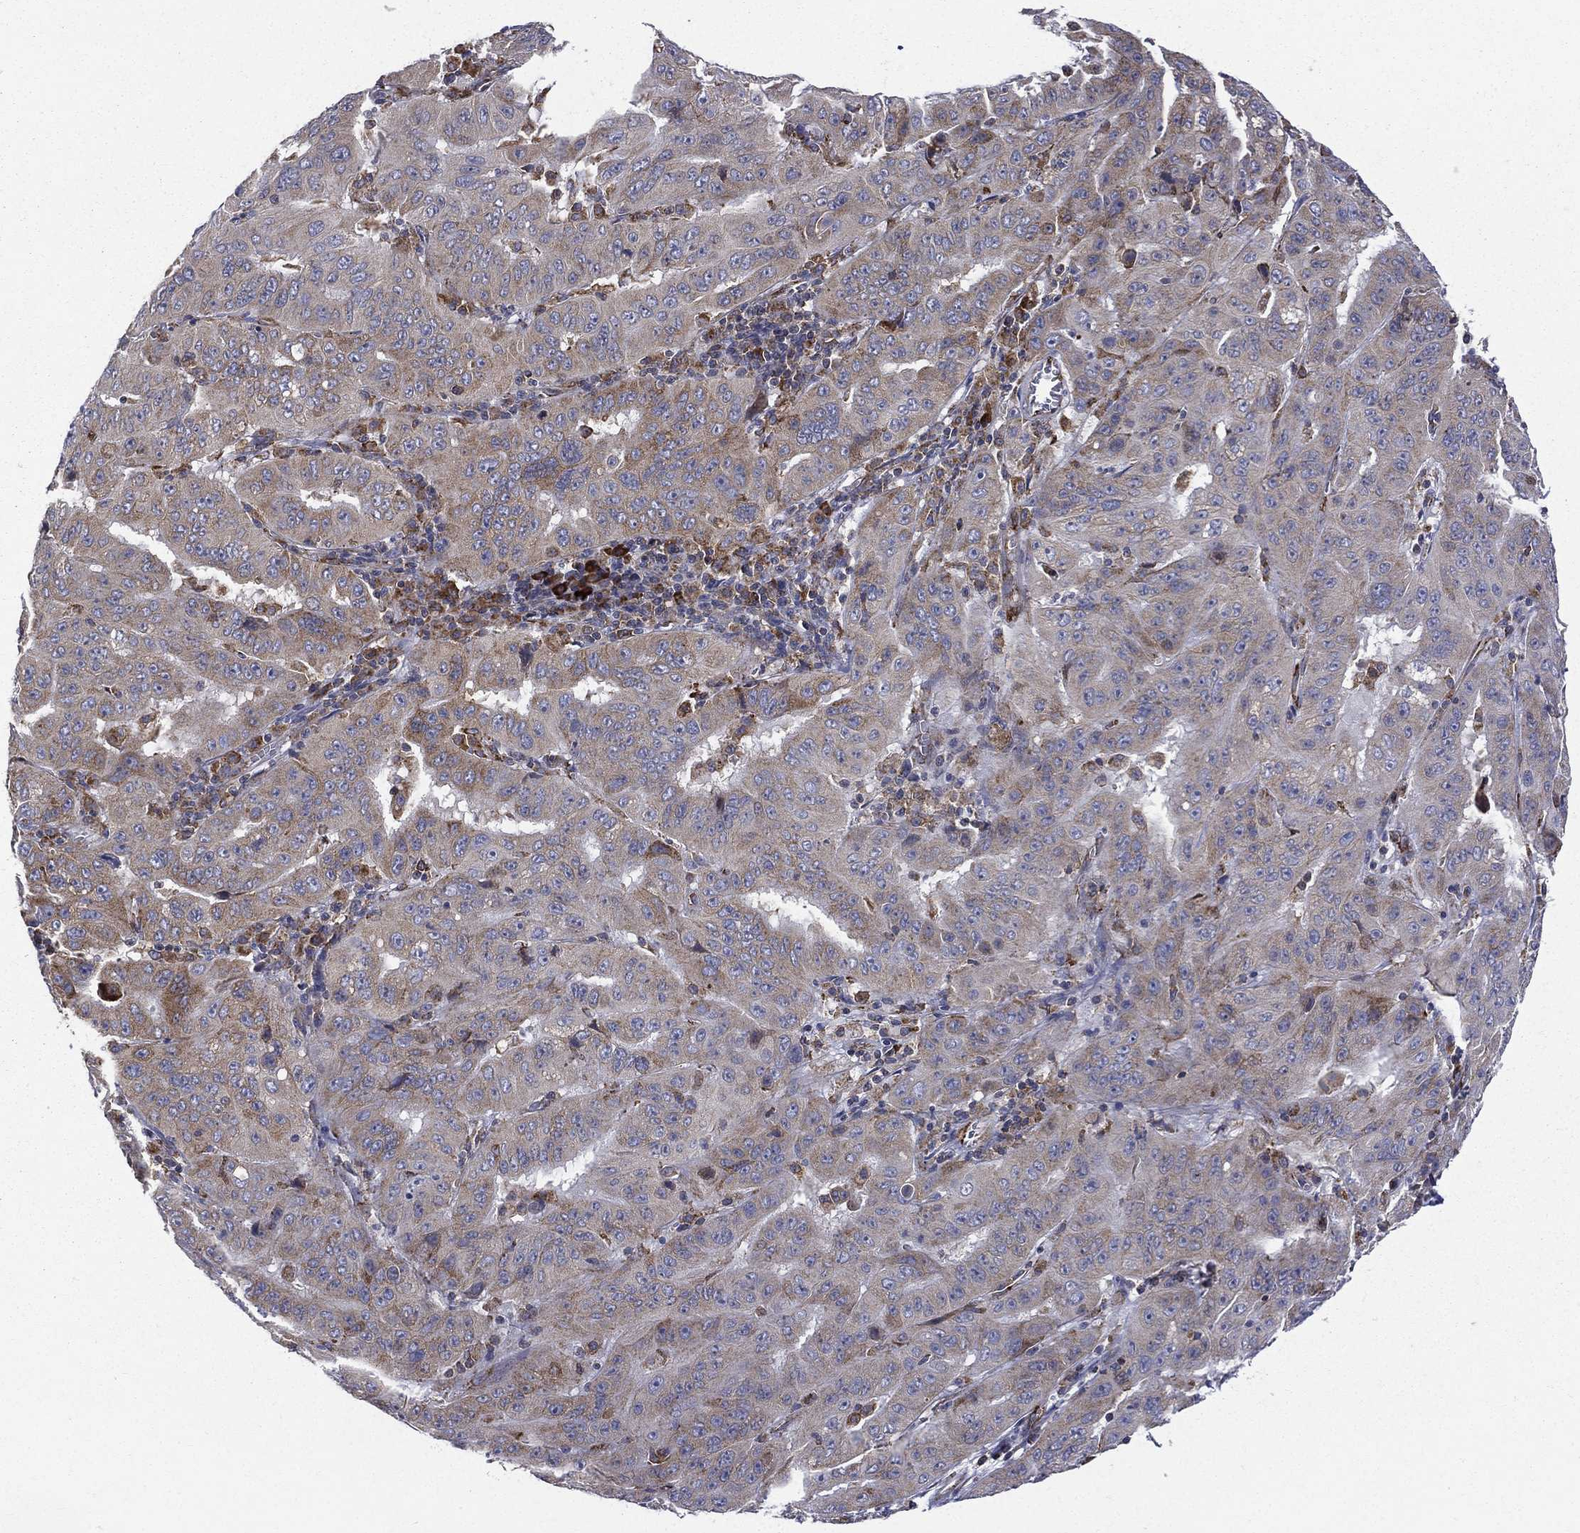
{"staining": {"intensity": "moderate", "quantity": ">75%", "location": "cytoplasmic/membranous"}, "tissue": "pancreatic cancer", "cell_type": "Tumor cells", "image_type": "cancer", "snomed": [{"axis": "morphology", "description": "Adenocarcinoma, NOS"}, {"axis": "topography", "description": "Pancreas"}], "caption": "Immunohistochemical staining of human pancreatic adenocarcinoma displays medium levels of moderate cytoplasmic/membranous expression in about >75% of tumor cells. (brown staining indicates protein expression, while blue staining denotes nuclei).", "gene": "C20orf96", "patient": {"sex": "male", "age": 63}}